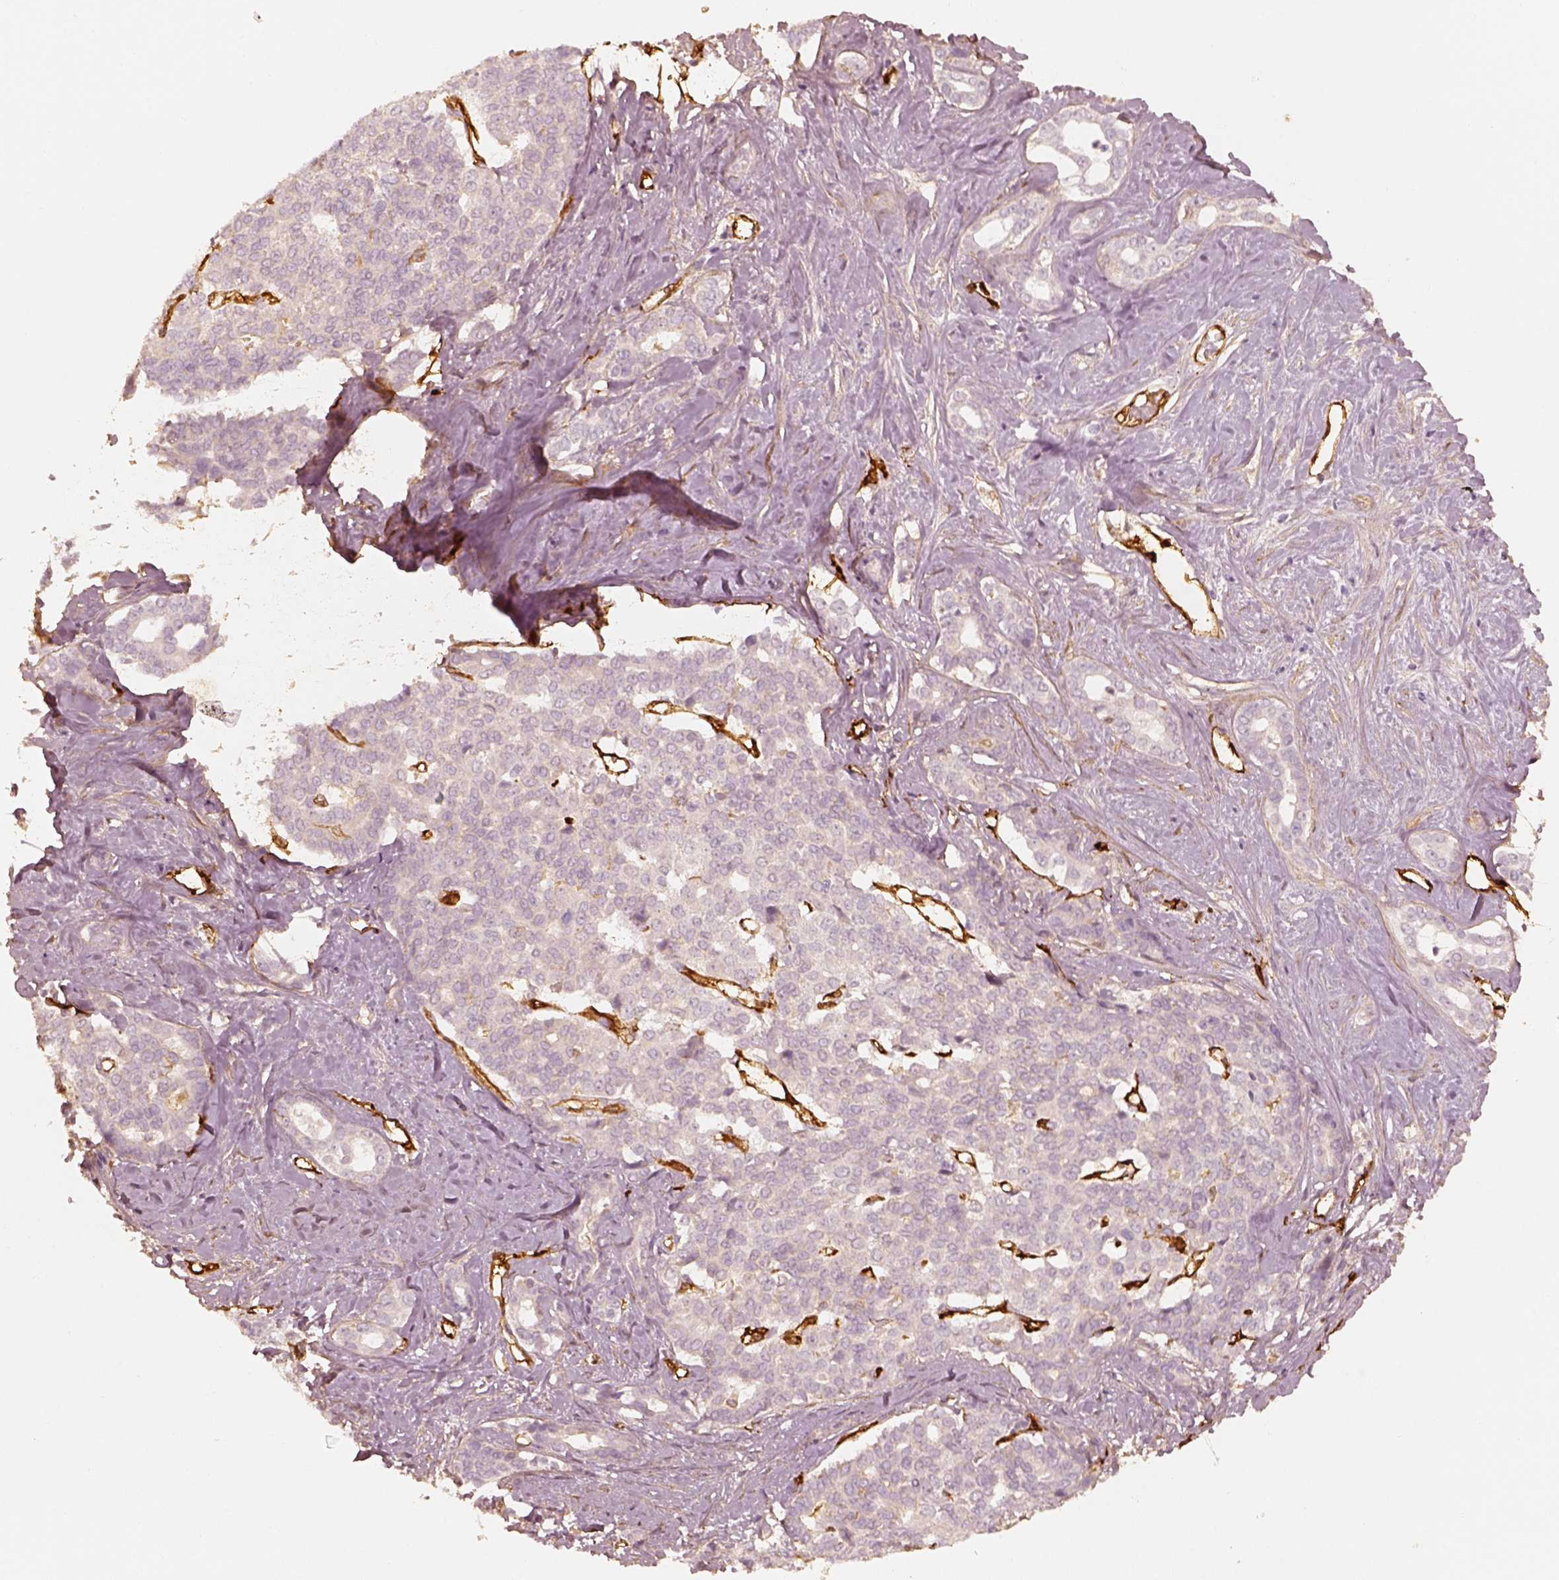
{"staining": {"intensity": "negative", "quantity": "none", "location": "none"}, "tissue": "liver cancer", "cell_type": "Tumor cells", "image_type": "cancer", "snomed": [{"axis": "morphology", "description": "Cholangiocarcinoma"}, {"axis": "topography", "description": "Liver"}], "caption": "IHC of cholangiocarcinoma (liver) displays no positivity in tumor cells.", "gene": "FSCN1", "patient": {"sex": "female", "age": 47}}